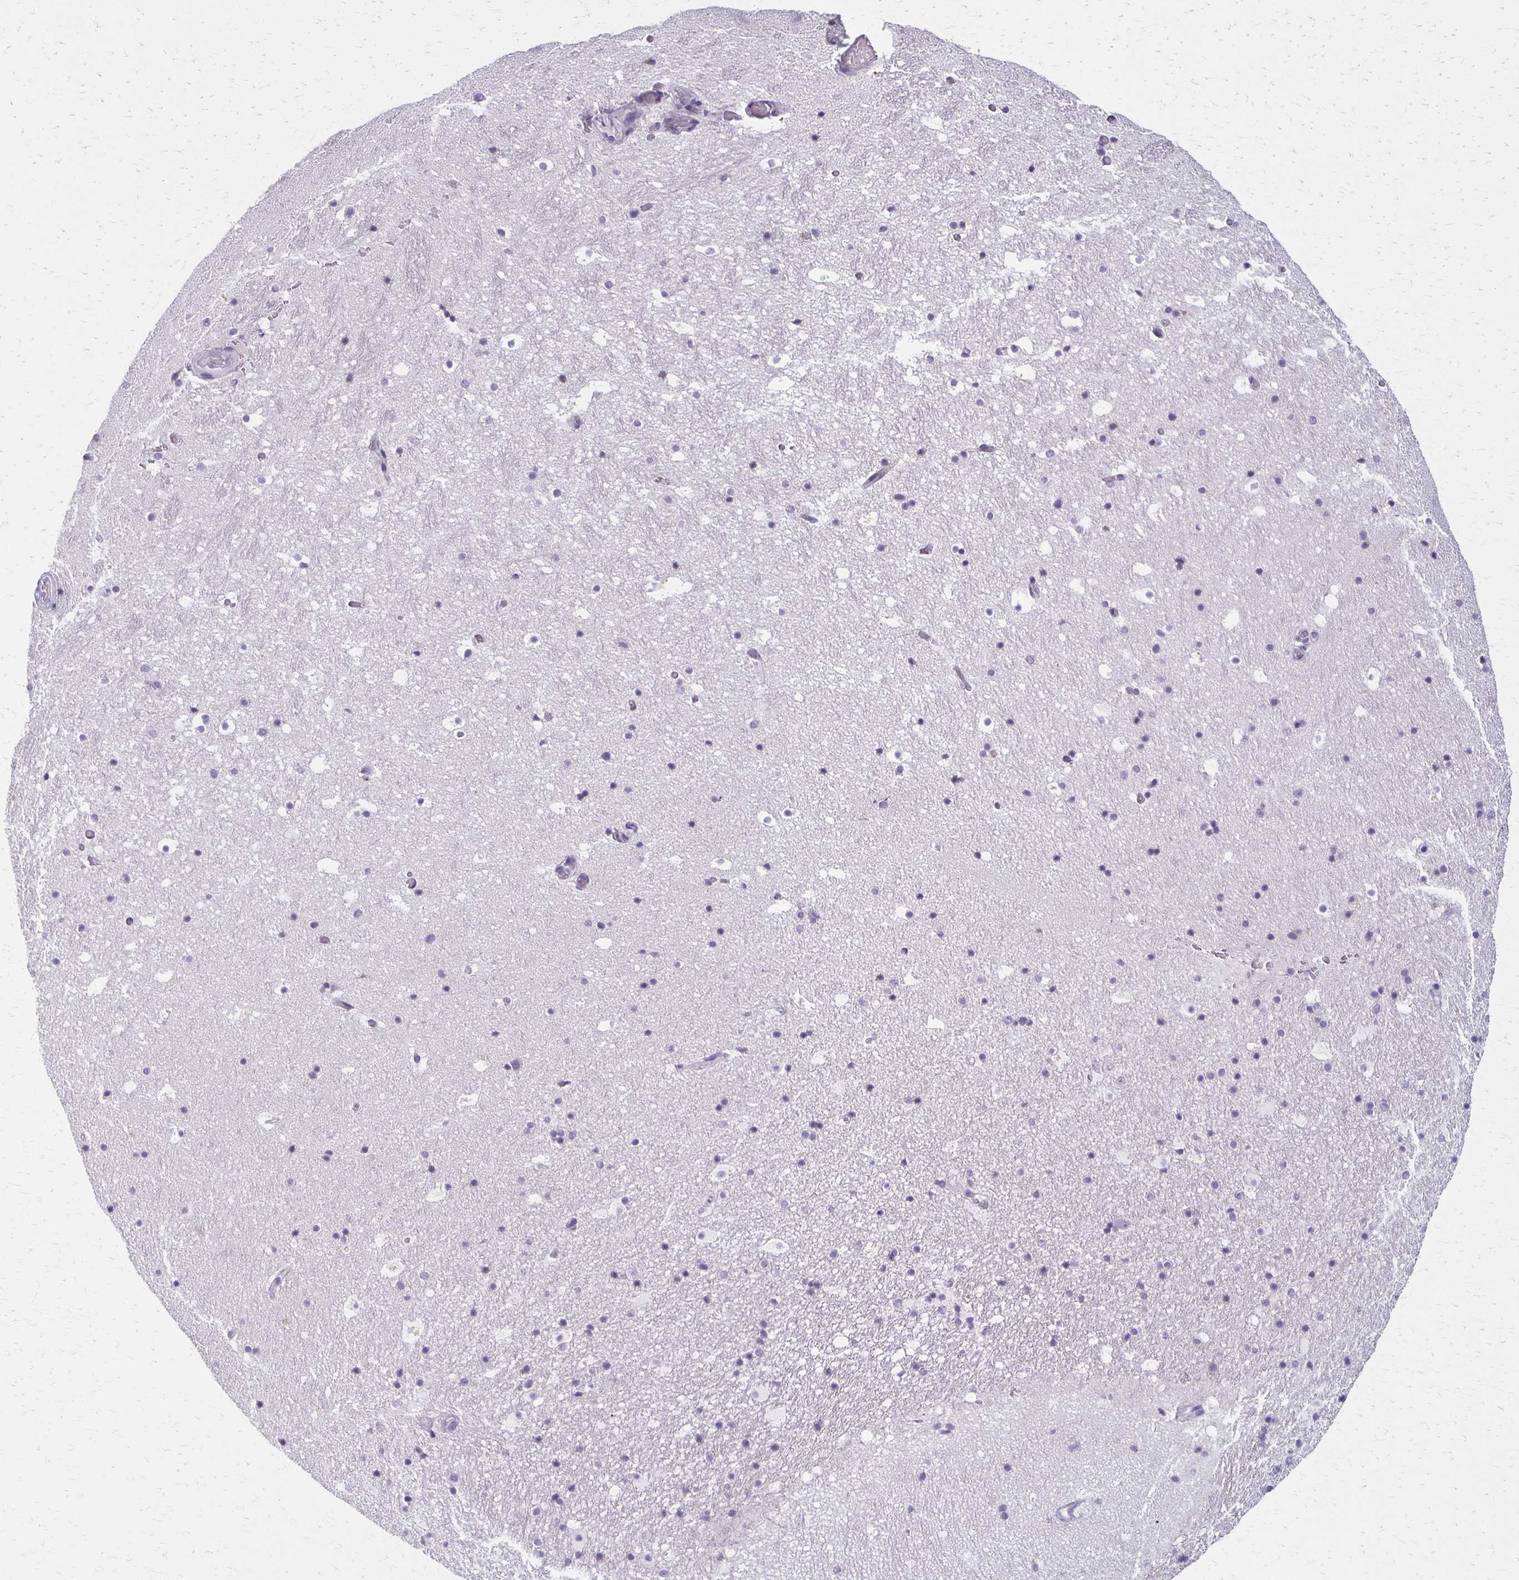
{"staining": {"intensity": "negative", "quantity": "none", "location": "none"}, "tissue": "hippocampus", "cell_type": "Glial cells", "image_type": "normal", "snomed": [{"axis": "morphology", "description": "Normal tissue, NOS"}, {"axis": "topography", "description": "Hippocampus"}], "caption": "A high-resolution photomicrograph shows immunohistochemistry staining of unremarkable hippocampus, which demonstrates no significant expression in glial cells.", "gene": "BBS12", "patient": {"sex": "male", "age": 26}}